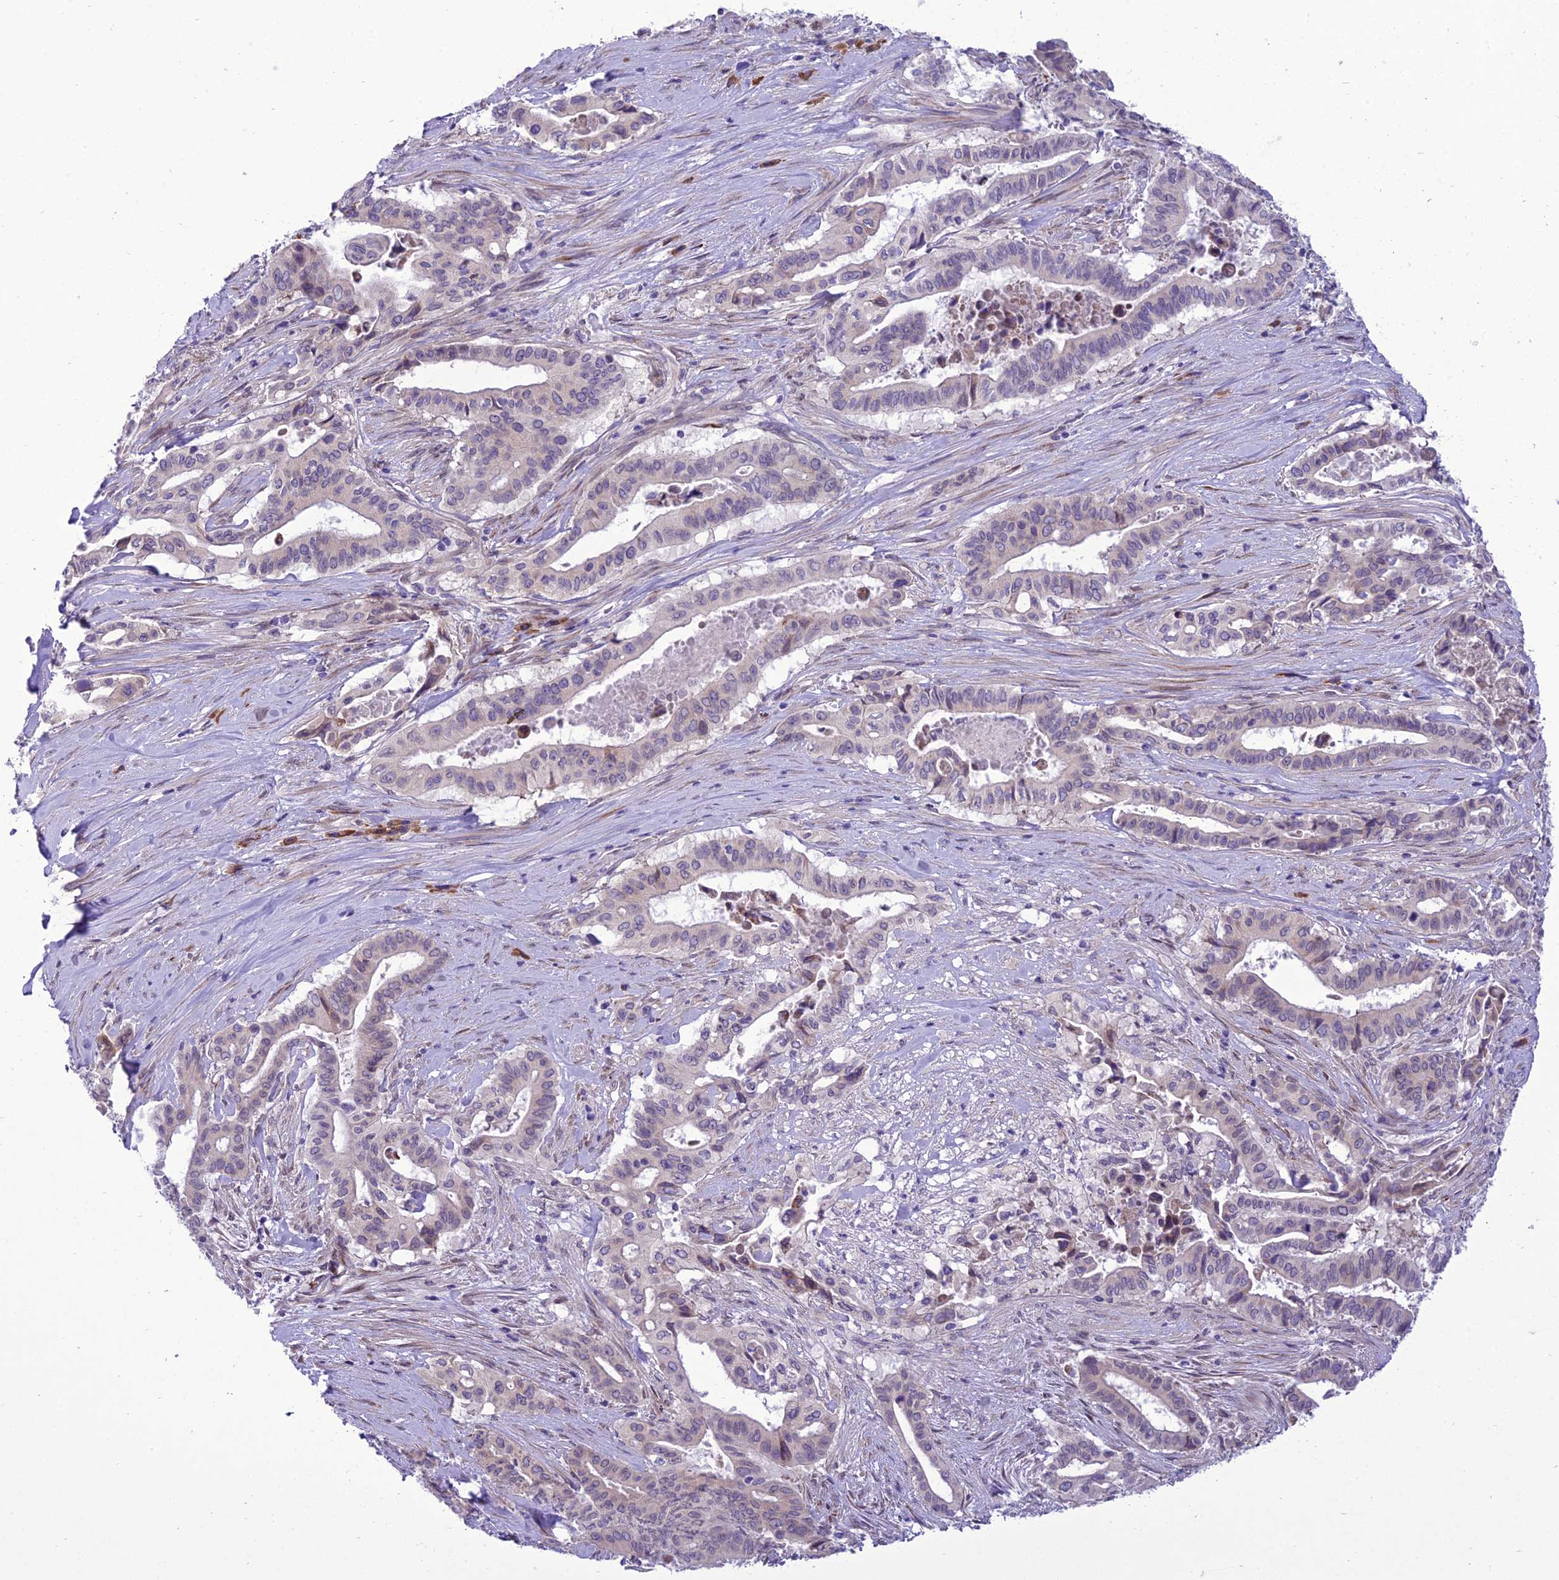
{"staining": {"intensity": "negative", "quantity": "none", "location": "none"}, "tissue": "pancreatic cancer", "cell_type": "Tumor cells", "image_type": "cancer", "snomed": [{"axis": "morphology", "description": "Adenocarcinoma, NOS"}, {"axis": "topography", "description": "Pancreas"}], "caption": "Protein analysis of pancreatic cancer (adenocarcinoma) exhibits no significant expression in tumor cells.", "gene": "NEURL2", "patient": {"sex": "female", "age": 77}}